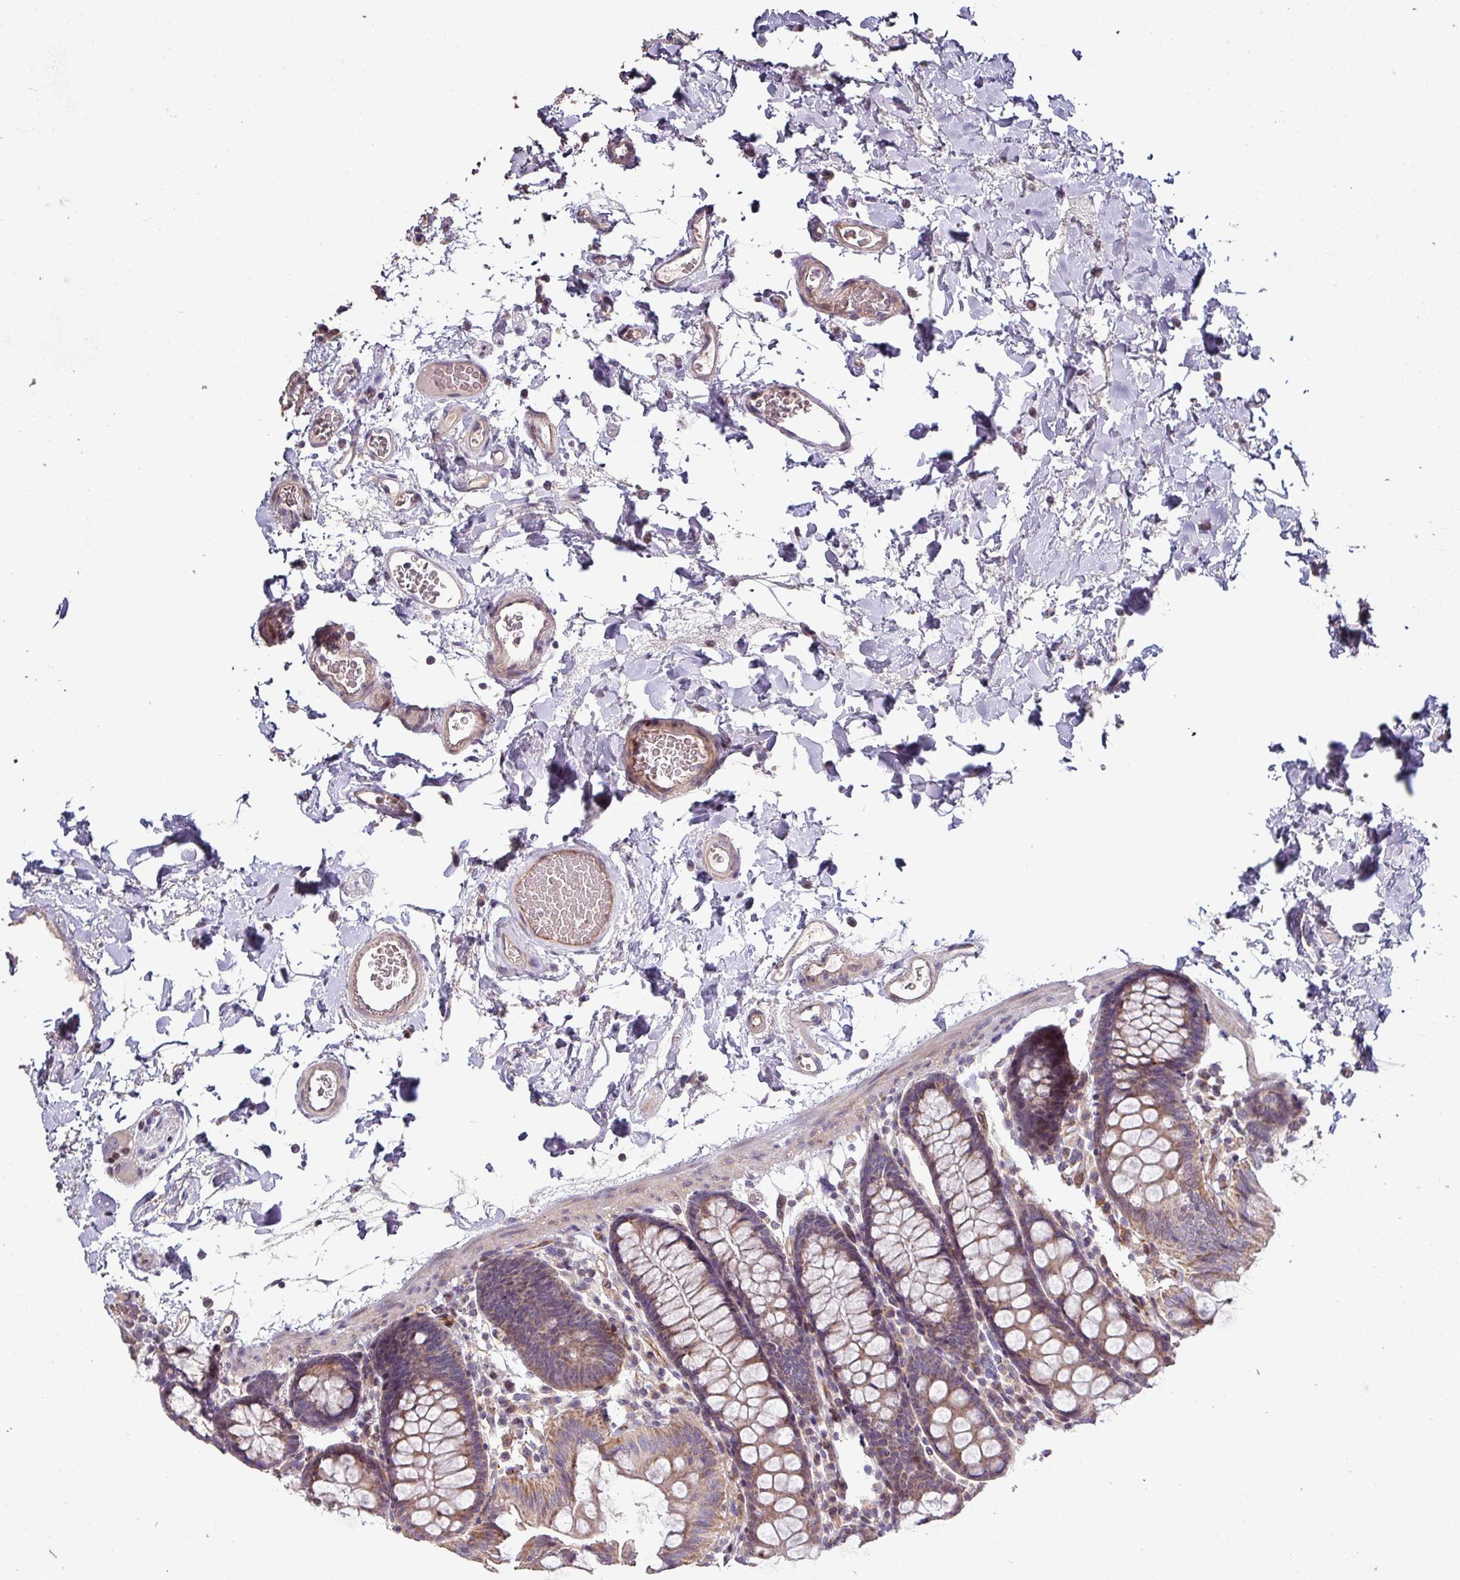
{"staining": {"intensity": "moderate", "quantity": ">75%", "location": "cytoplasmic/membranous"}, "tissue": "colon", "cell_type": "Endothelial cells", "image_type": "normal", "snomed": [{"axis": "morphology", "description": "Normal tissue, NOS"}, {"axis": "topography", "description": "Colon"}], "caption": "Immunohistochemistry of normal colon reveals medium levels of moderate cytoplasmic/membranous staining in approximately >75% of endothelial cells. (Brightfield microscopy of DAB IHC at high magnification).", "gene": "RPL23A", "patient": {"sex": "male", "age": 75}}